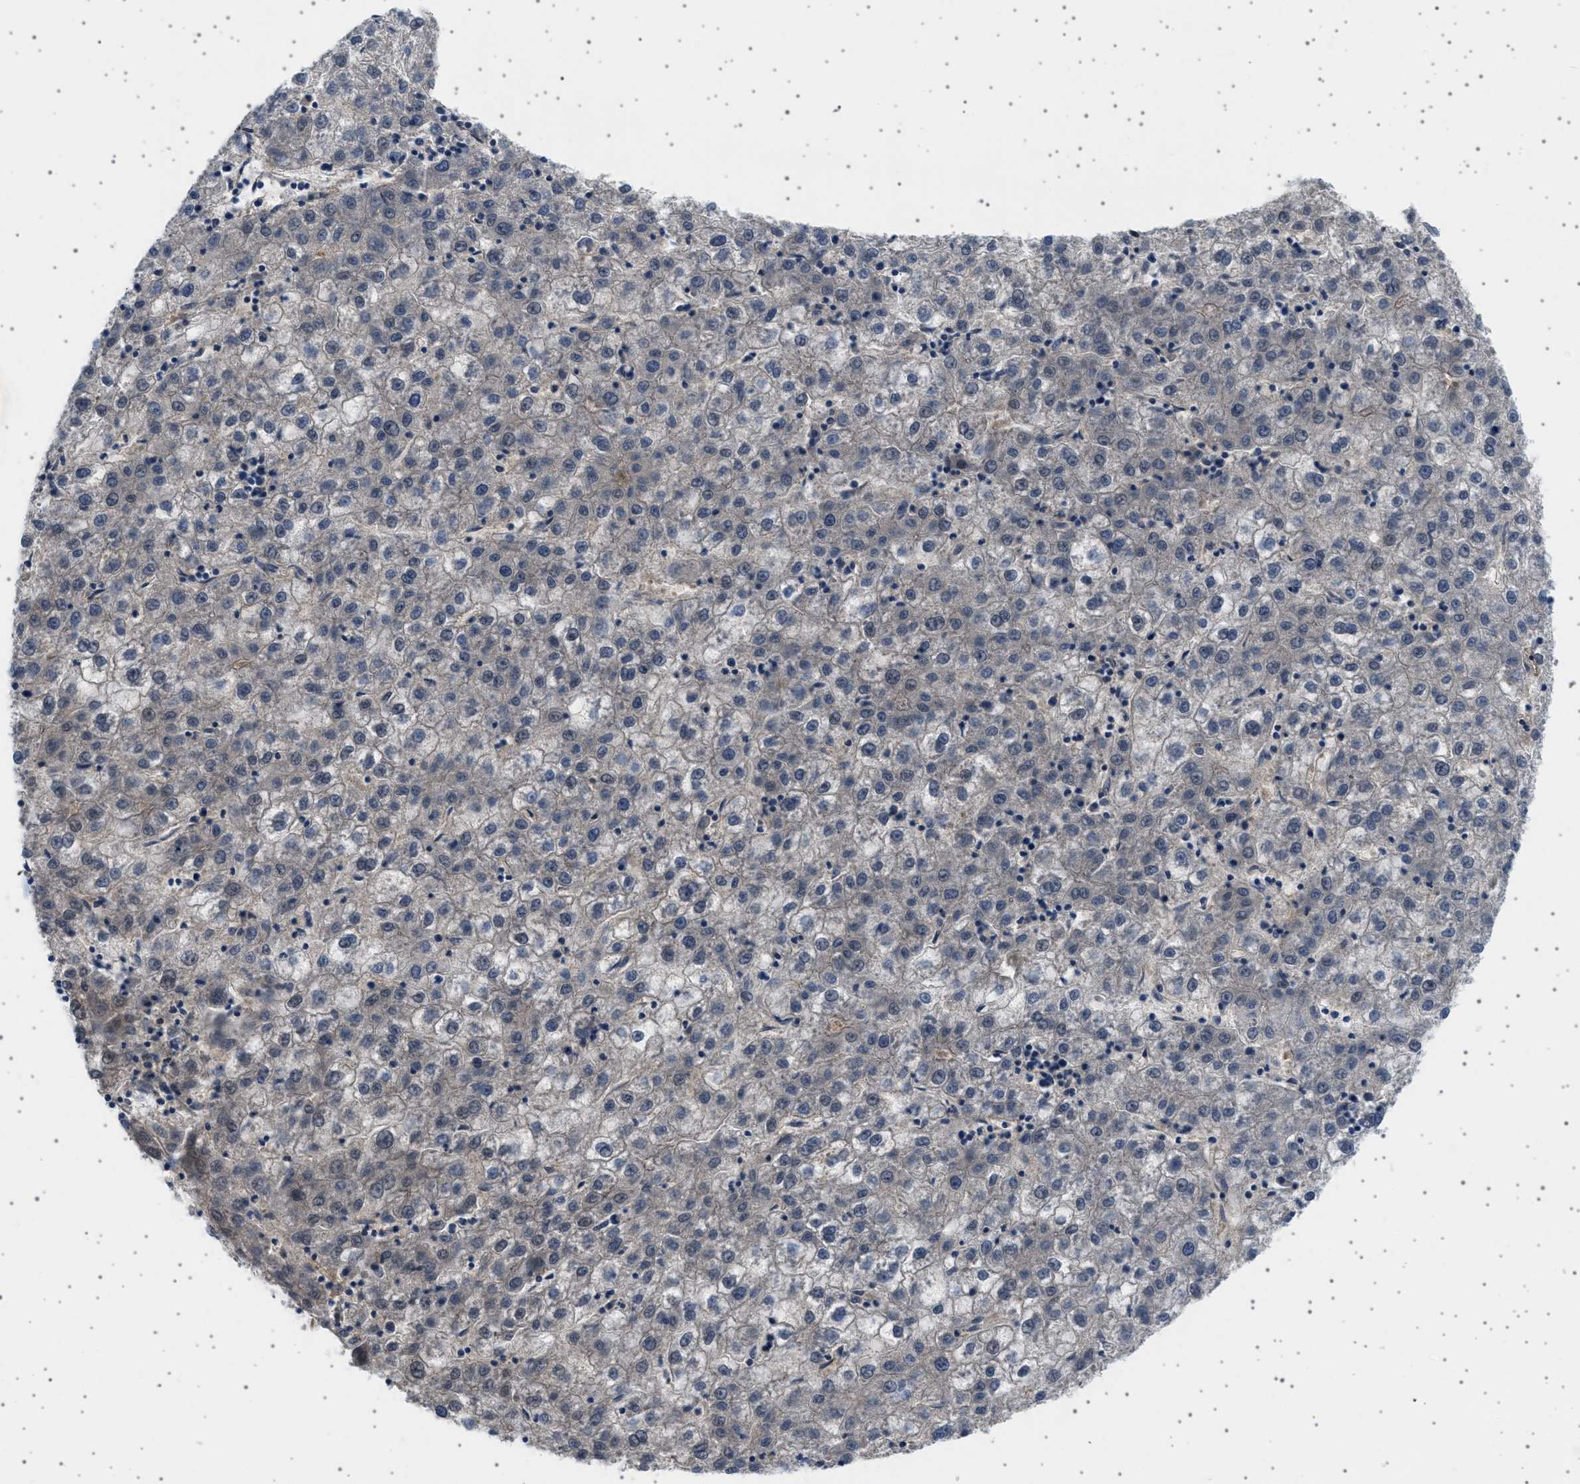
{"staining": {"intensity": "negative", "quantity": "none", "location": "none"}, "tissue": "liver cancer", "cell_type": "Tumor cells", "image_type": "cancer", "snomed": [{"axis": "morphology", "description": "Carcinoma, Hepatocellular, NOS"}, {"axis": "topography", "description": "Liver"}], "caption": "Image shows no protein expression in tumor cells of hepatocellular carcinoma (liver) tissue.", "gene": "PLPP6", "patient": {"sex": "male", "age": 72}}